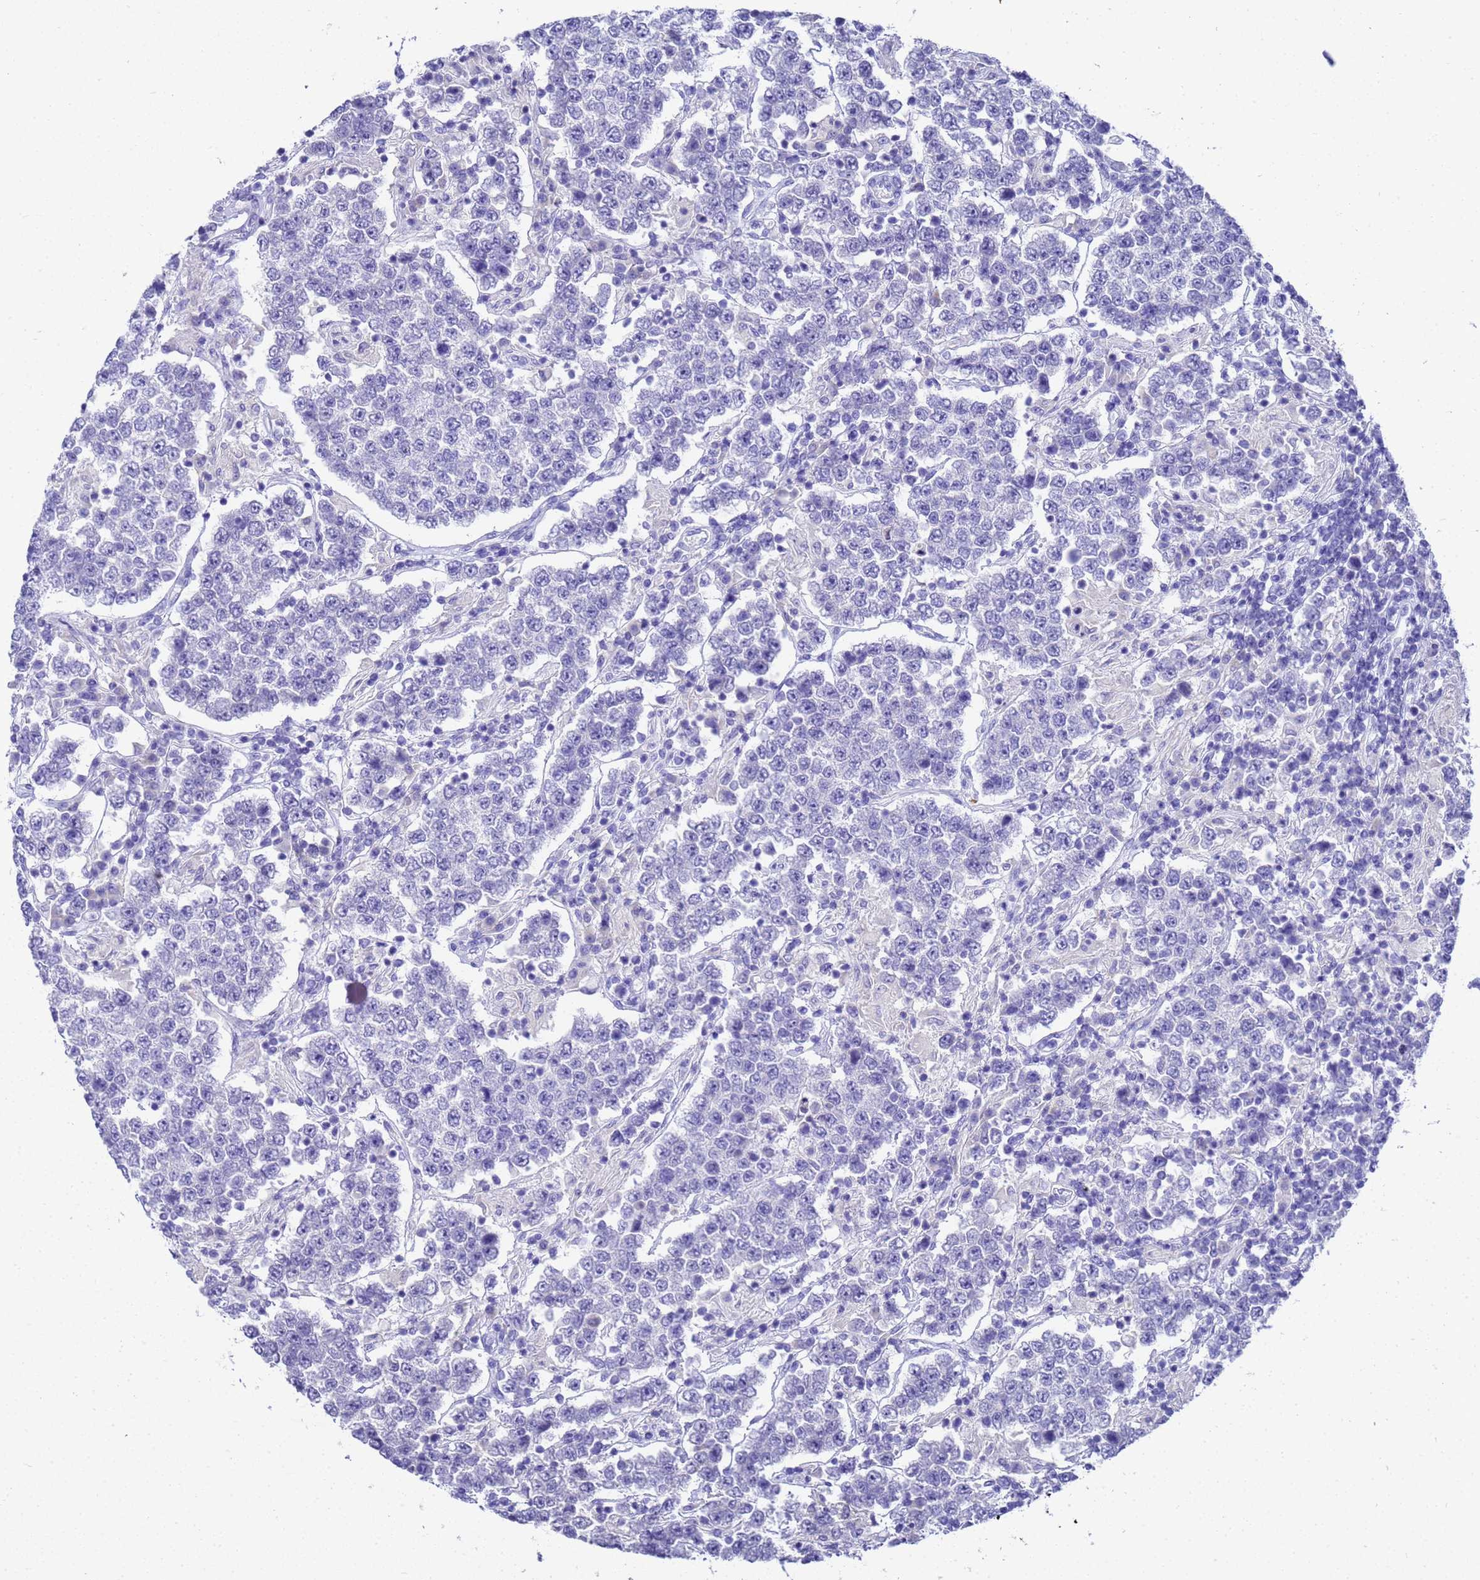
{"staining": {"intensity": "negative", "quantity": "none", "location": "none"}, "tissue": "testis cancer", "cell_type": "Tumor cells", "image_type": "cancer", "snomed": [{"axis": "morphology", "description": "Normal tissue, NOS"}, {"axis": "morphology", "description": "Urothelial carcinoma, High grade"}, {"axis": "morphology", "description": "Seminoma, NOS"}, {"axis": "morphology", "description": "Carcinoma, Embryonal, NOS"}, {"axis": "topography", "description": "Urinary bladder"}, {"axis": "topography", "description": "Testis"}], "caption": "Tumor cells show no significant staining in embryonal carcinoma (testis).", "gene": "MS4A13", "patient": {"sex": "male", "age": 41}}